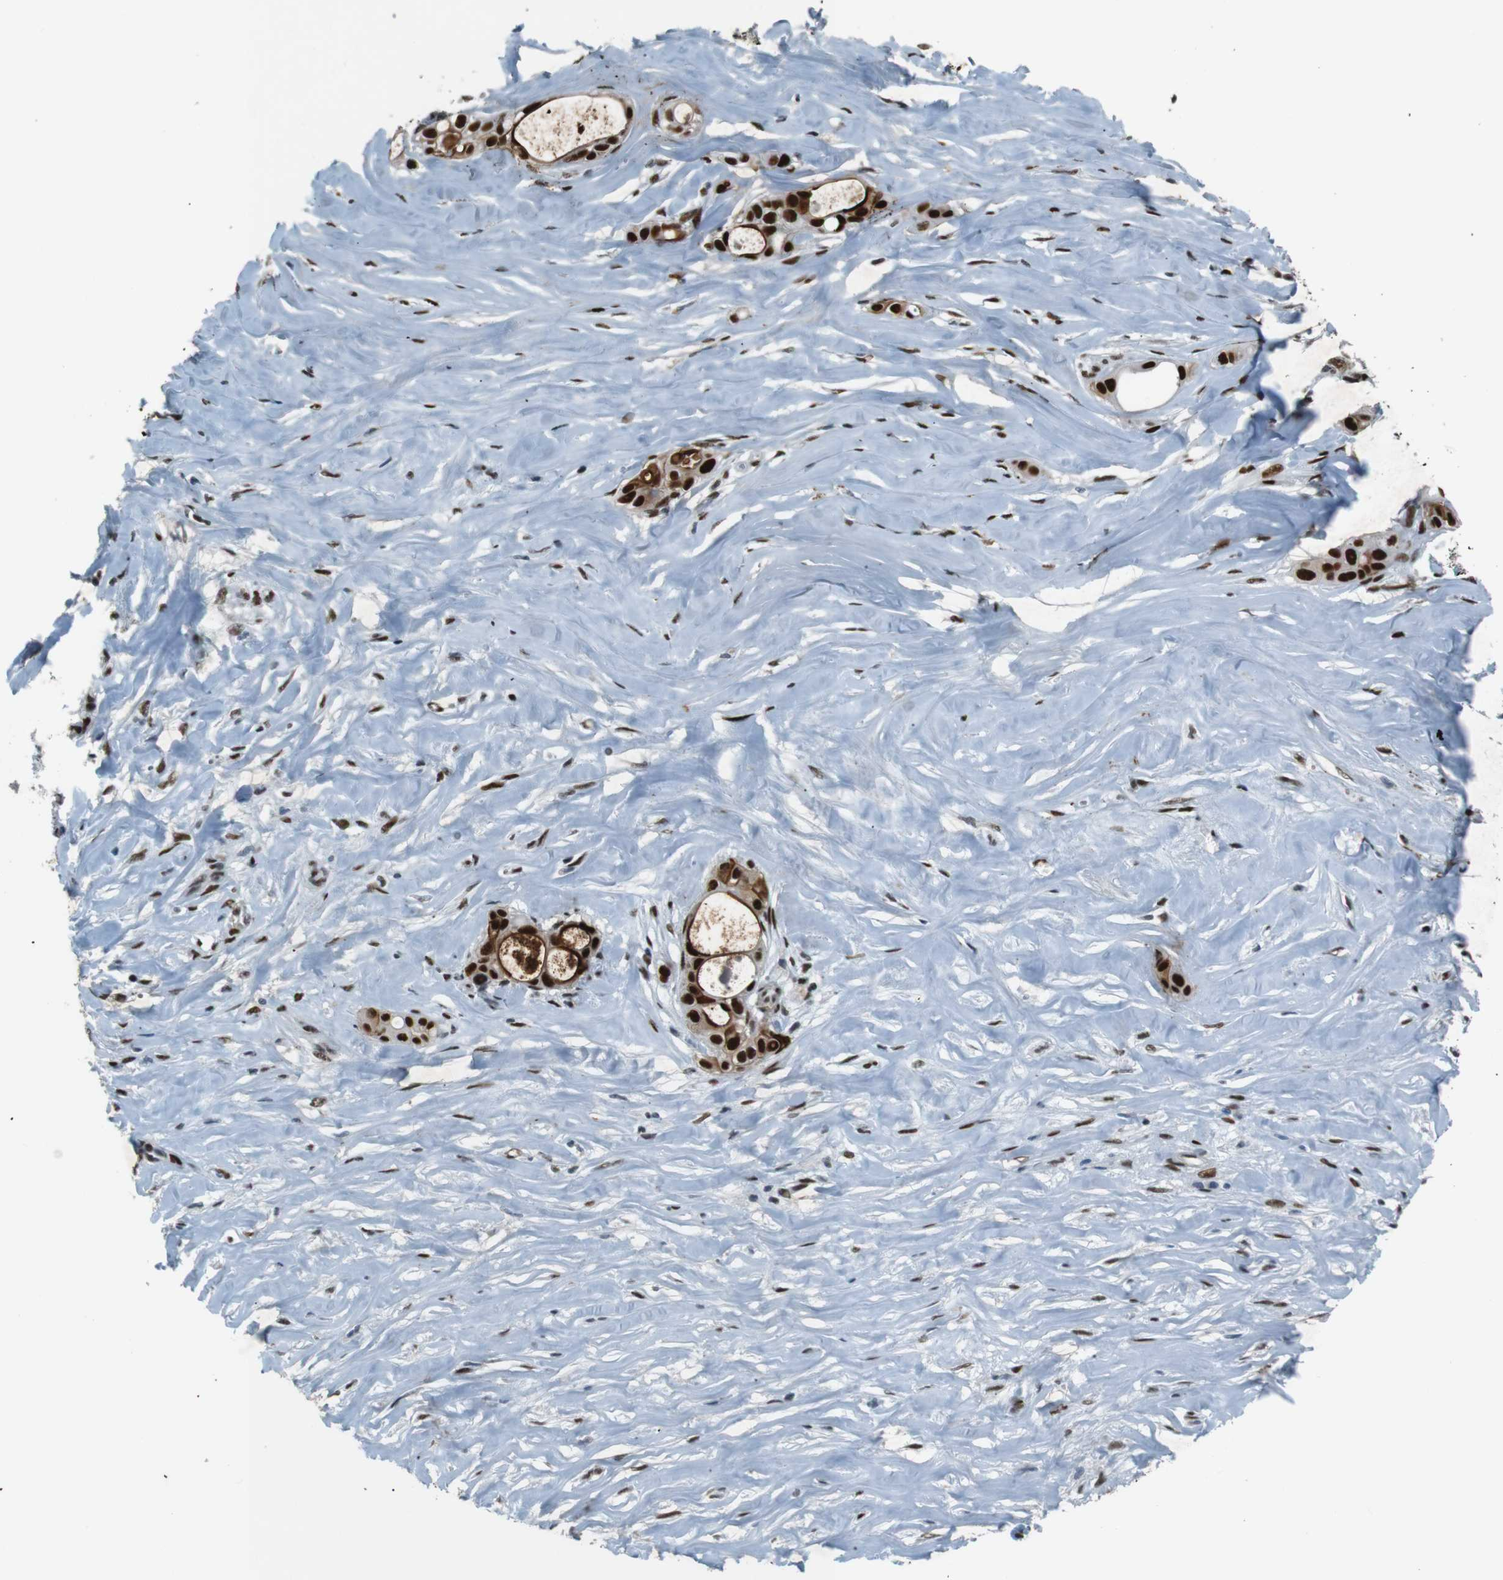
{"staining": {"intensity": "strong", "quantity": ">75%", "location": "cytoplasmic/membranous,nuclear"}, "tissue": "liver cancer", "cell_type": "Tumor cells", "image_type": "cancer", "snomed": [{"axis": "morphology", "description": "Cholangiocarcinoma"}, {"axis": "topography", "description": "Liver"}], "caption": "This photomicrograph demonstrates IHC staining of liver cholangiocarcinoma, with high strong cytoplasmic/membranous and nuclear expression in about >75% of tumor cells.", "gene": "HEXIM1", "patient": {"sex": "female", "age": 67}}